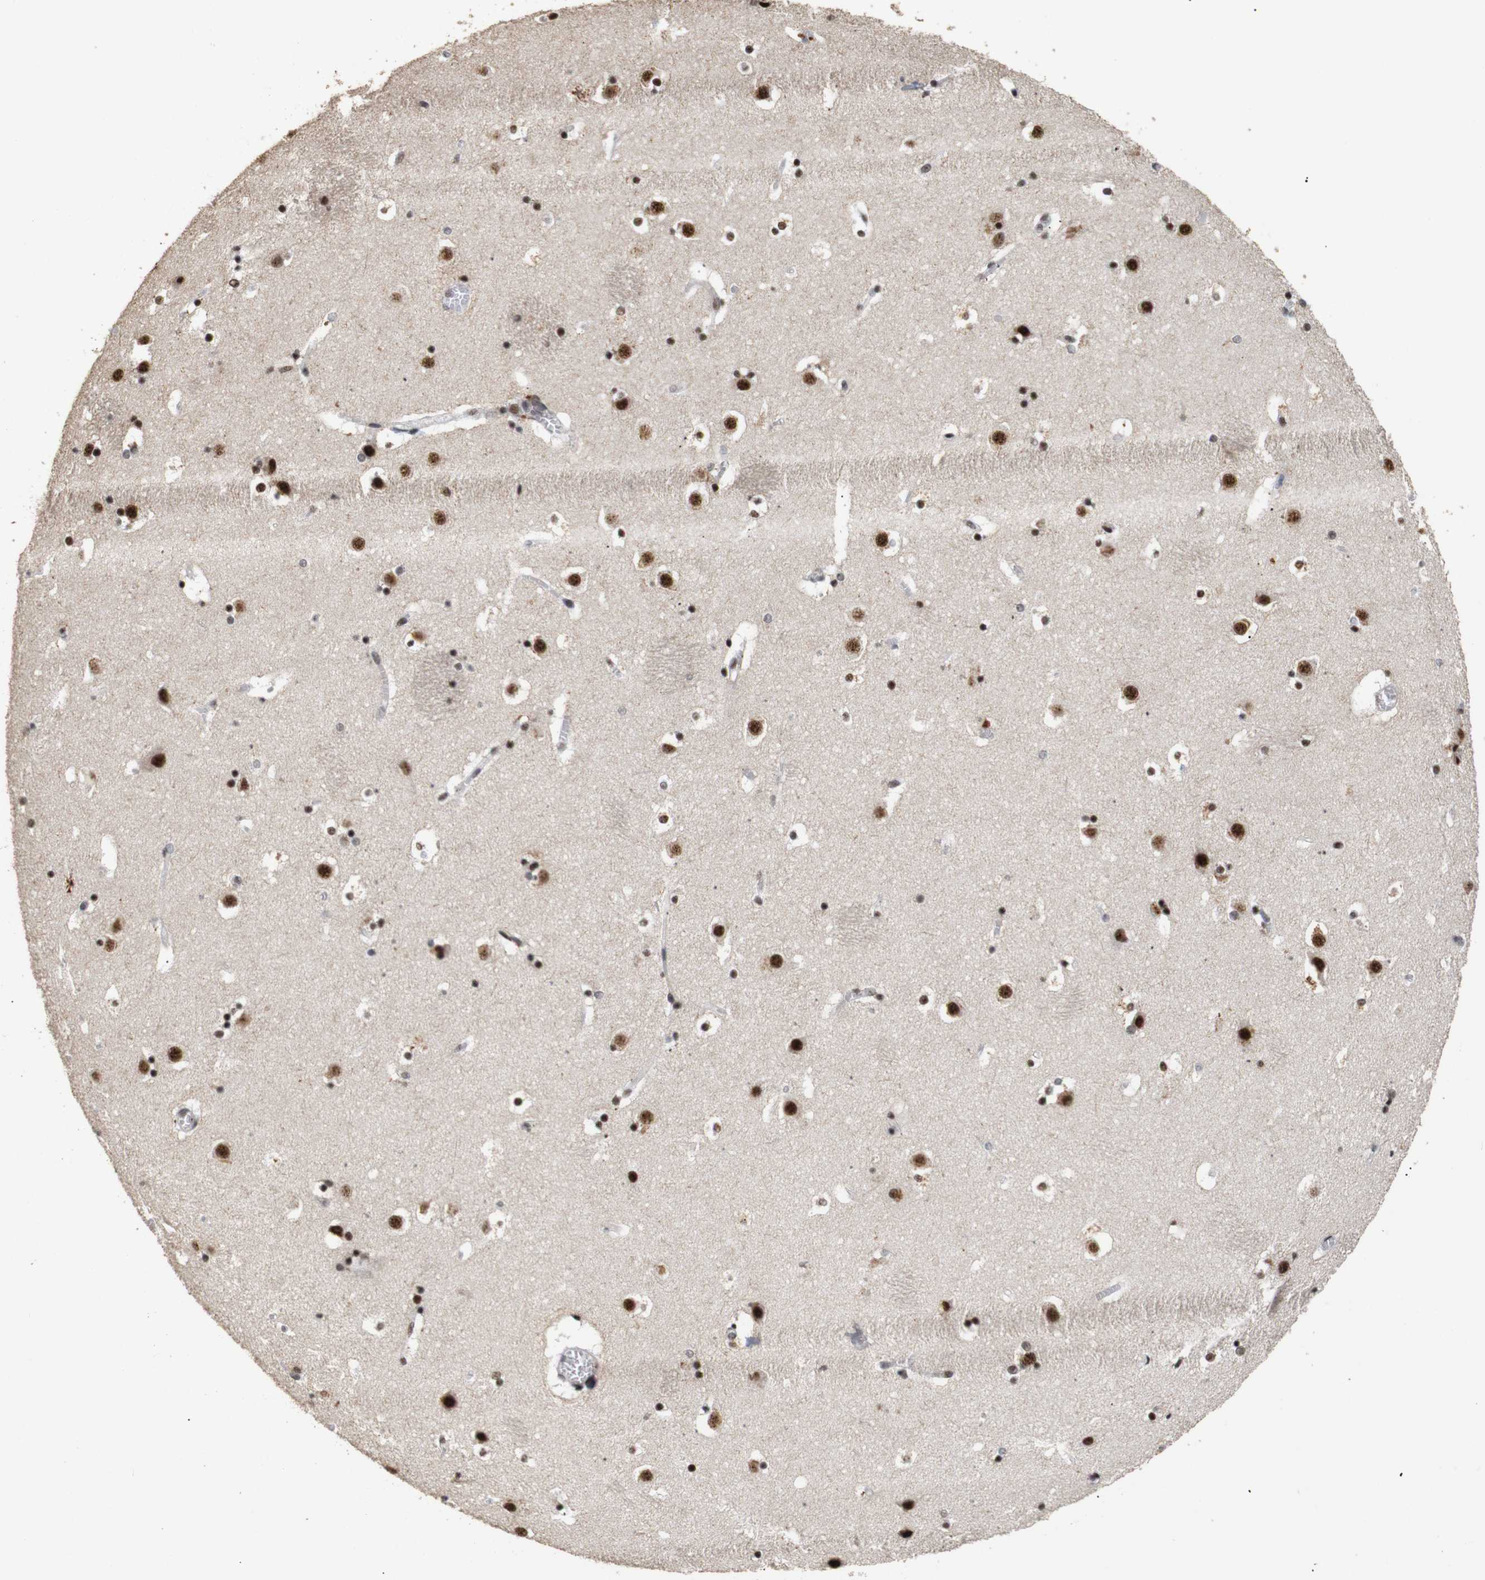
{"staining": {"intensity": "moderate", "quantity": "25%-75%", "location": "nuclear"}, "tissue": "caudate", "cell_type": "Glial cells", "image_type": "normal", "snomed": [{"axis": "morphology", "description": "Normal tissue, NOS"}, {"axis": "topography", "description": "Lateral ventricle wall"}], "caption": "Protein expression analysis of normal caudate displays moderate nuclear positivity in about 25%-75% of glial cells.", "gene": "PYM1", "patient": {"sex": "male", "age": 45}}